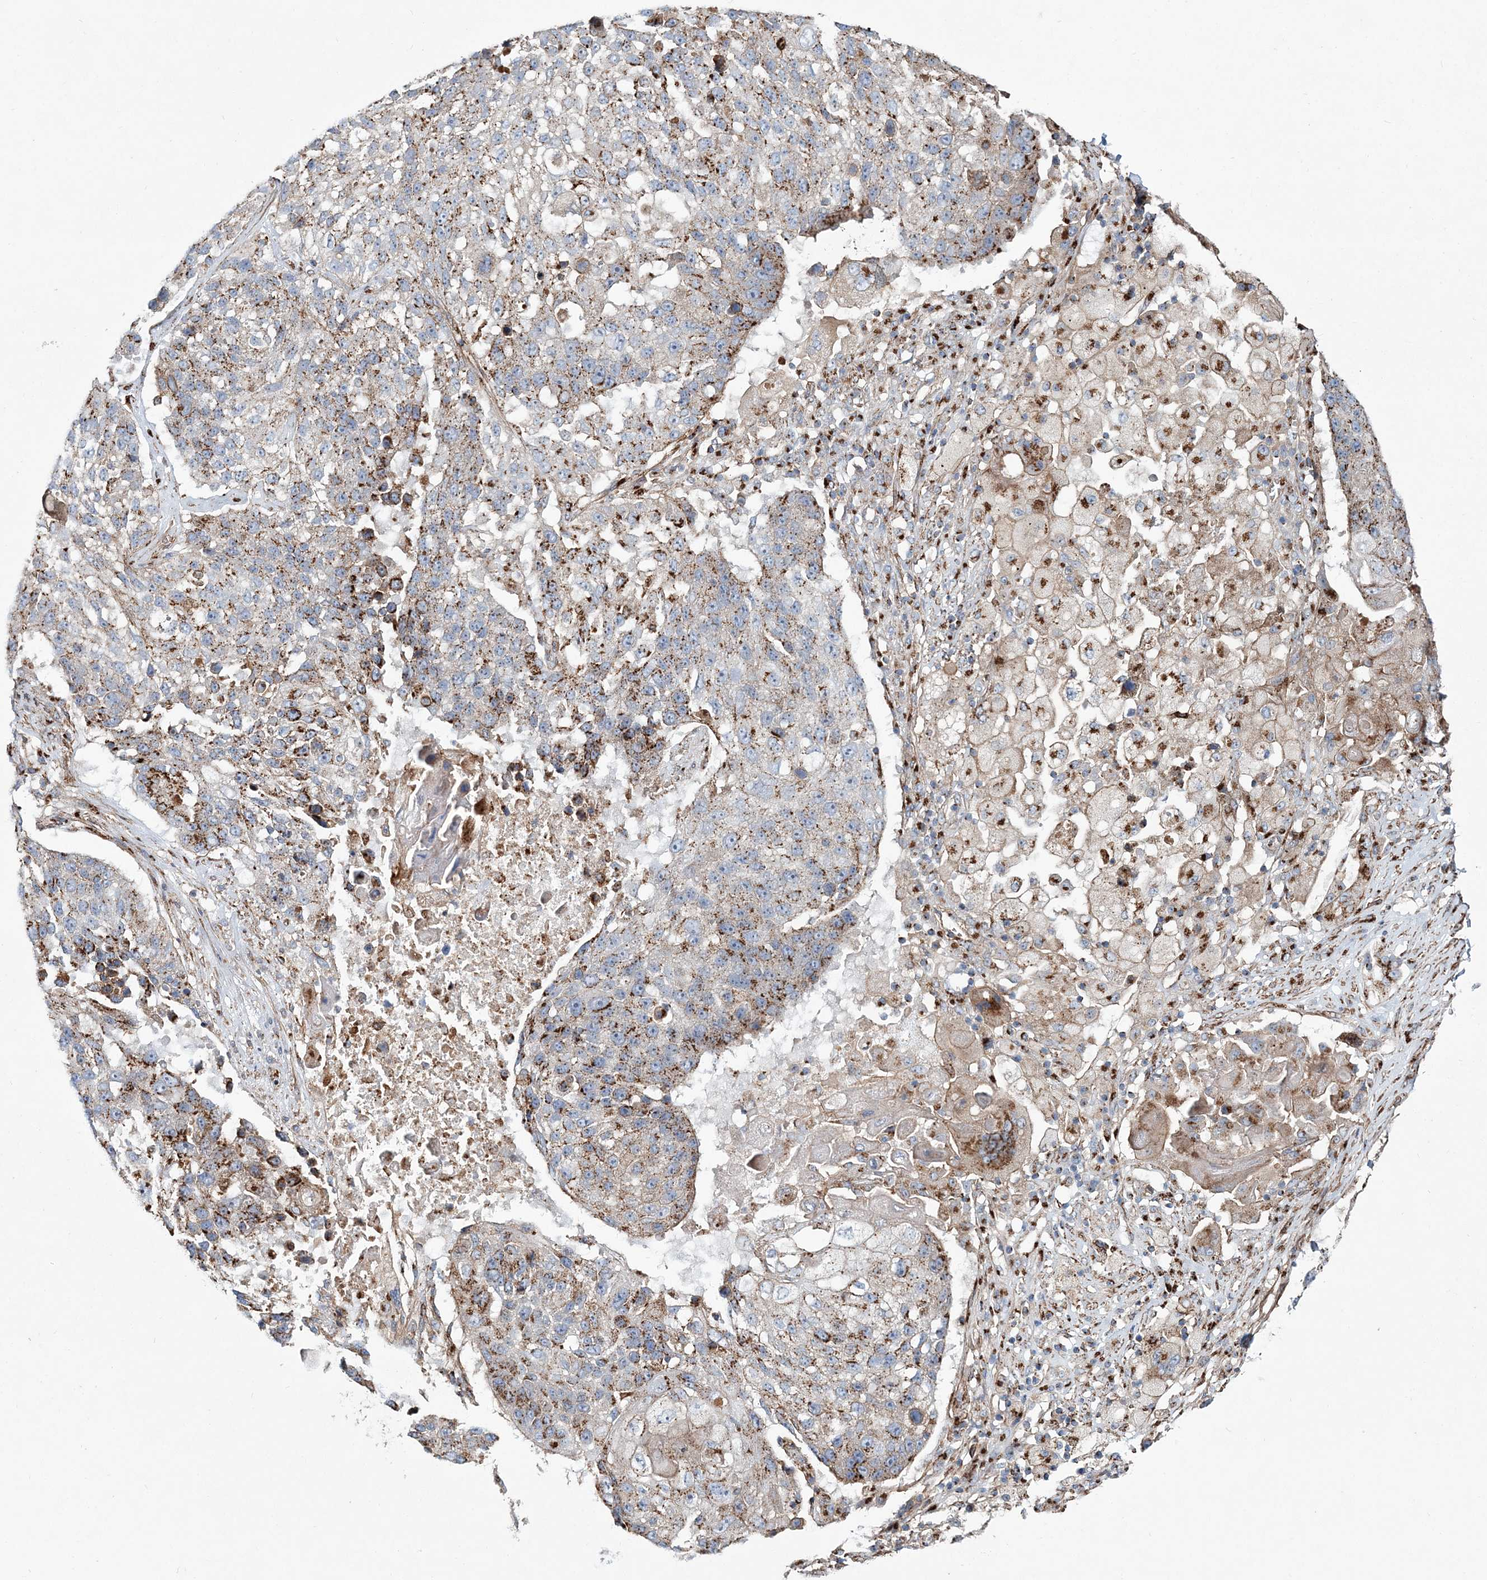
{"staining": {"intensity": "moderate", "quantity": ">75%", "location": "cytoplasmic/membranous"}, "tissue": "lung cancer", "cell_type": "Tumor cells", "image_type": "cancer", "snomed": [{"axis": "morphology", "description": "Squamous cell carcinoma, NOS"}, {"axis": "topography", "description": "Lung"}], "caption": "Lung cancer stained for a protein (brown) displays moderate cytoplasmic/membranous positive staining in about >75% of tumor cells.", "gene": "MAN1A2", "patient": {"sex": "male", "age": 61}}